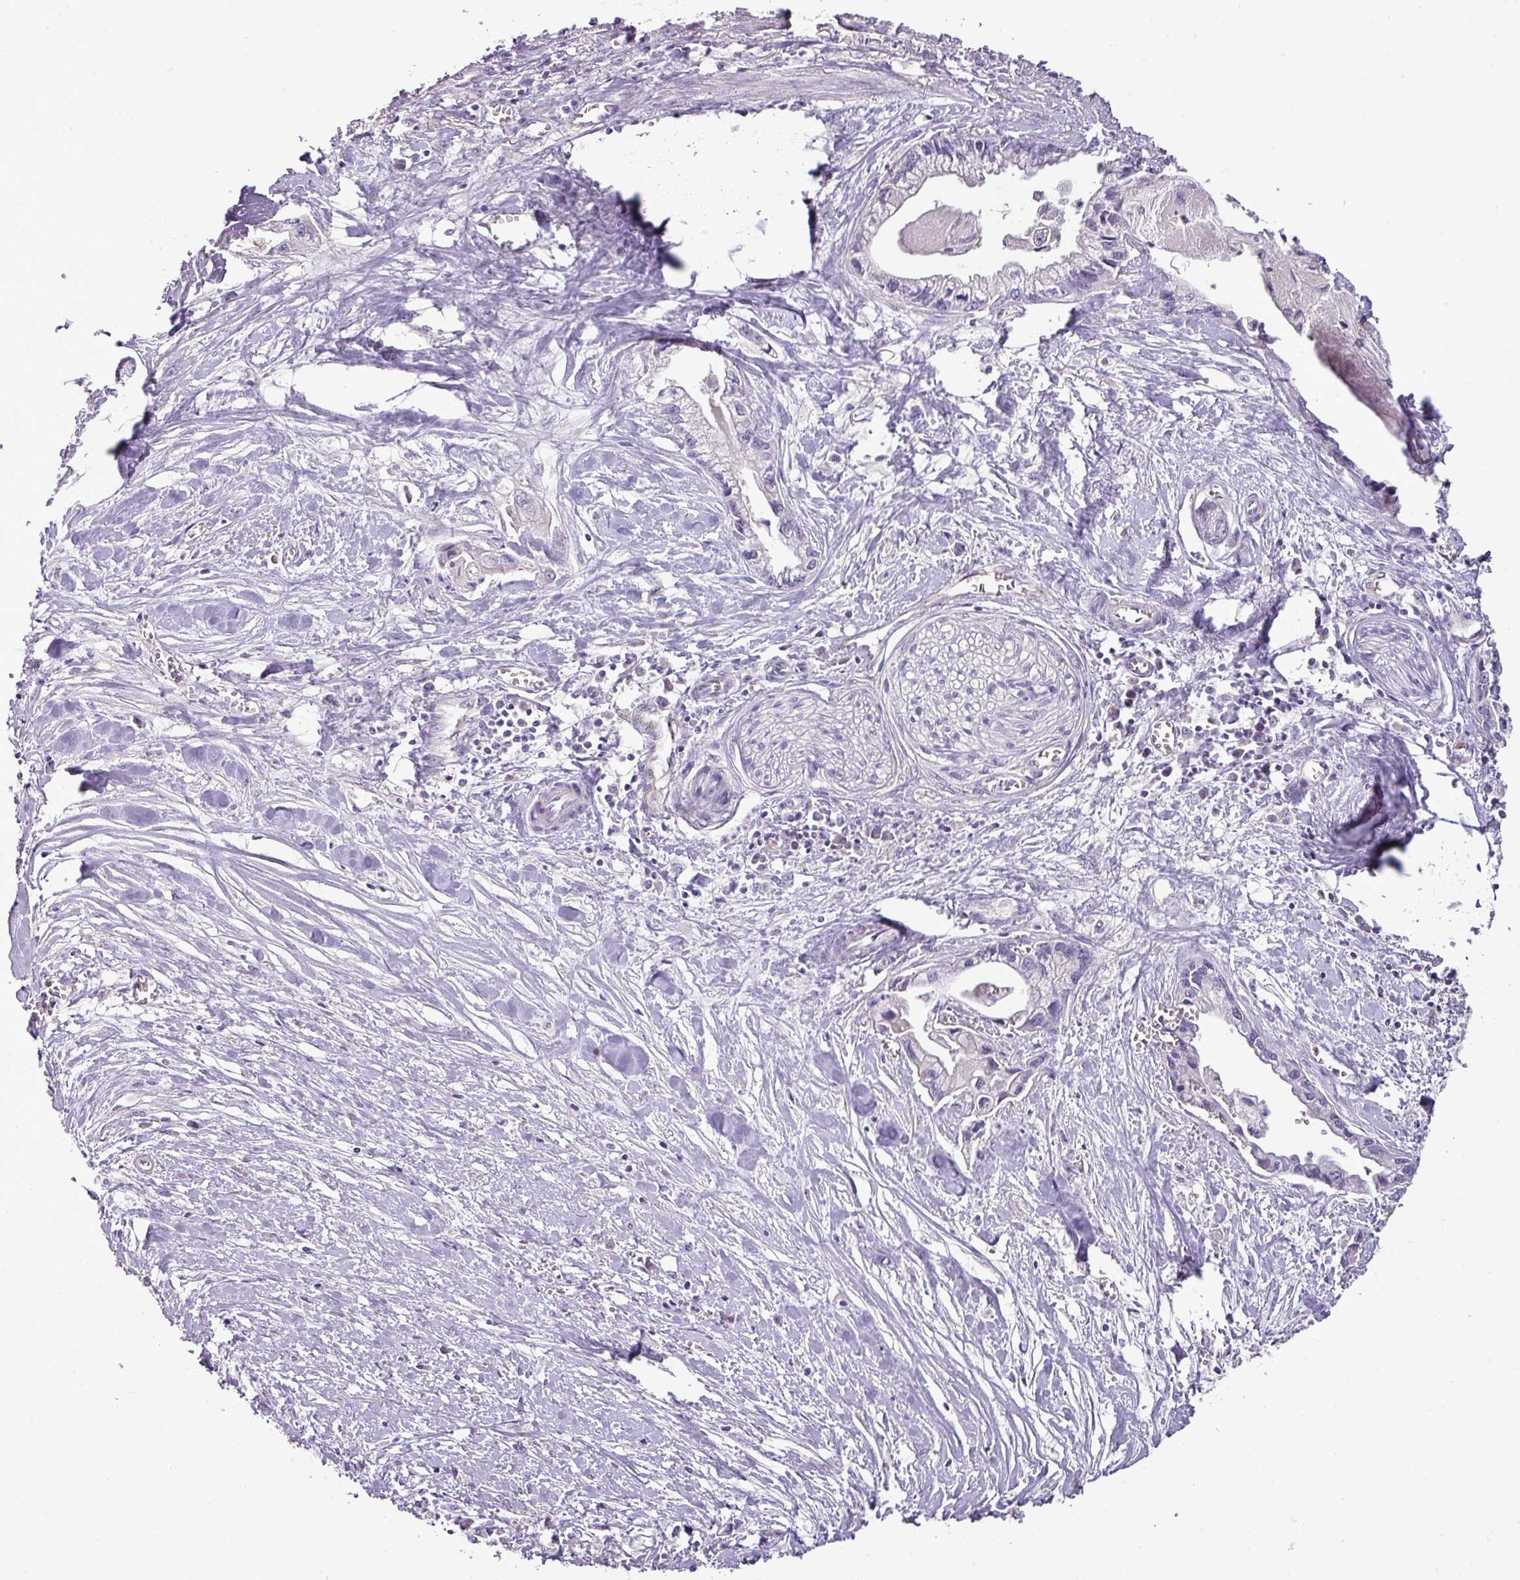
{"staining": {"intensity": "negative", "quantity": "none", "location": "none"}, "tissue": "pancreatic cancer", "cell_type": "Tumor cells", "image_type": "cancer", "snomed": [{"axis": "morphology", "description": "Adenocarcinoma, NOS"}, {"axis": "topography", "description": "Pancreas"}], "caption": "The micrograph reveals no staining of tumor cells in pancreatic cancer.", "gene": "BRINP2", "patient": {"sex": "male", "age": 61}}